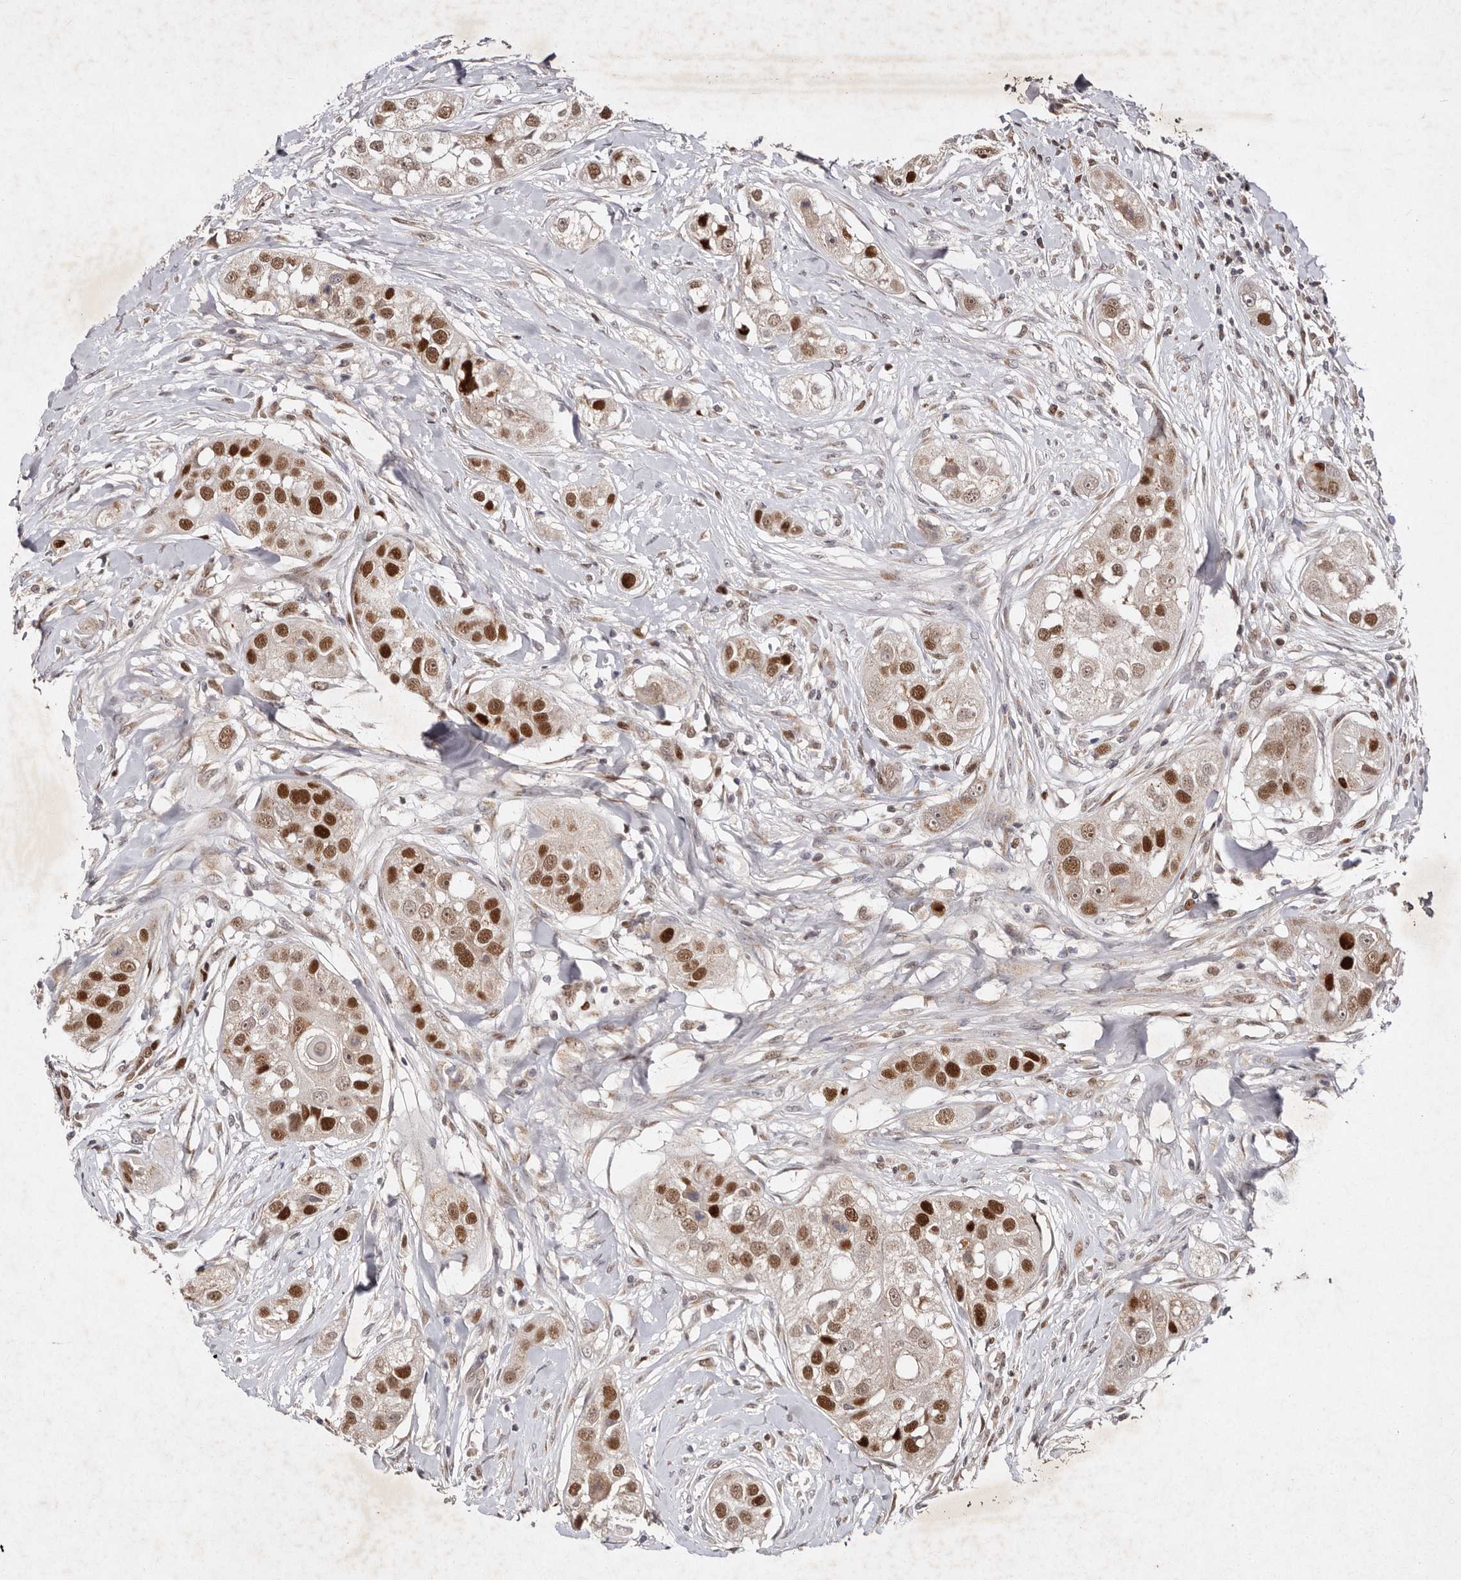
{"staining": {"intensity": "strong", "quantity": ">75%", "location": "nuclear"}, "tissue": "head and neck cancer", "cell_type": "Tumor cells", "image_type": "cancer", "snomed": [{"axis": "morphology", "description": "Normal tissue, NOS"}, {"axis": "morphology", "description": "Squamous cell carcinoma, NOS"}, {"axis": "topography", "description": "Skeletal muscle"}, {"axis": "topography", "description": "Head-Neck"}], "caption": "This photomicrograph shows immunohistochemistry (IHC) staining of human head and neck cancer (squamous cell carcinoma), with high strong nuclear positivity in about >75% of tumor cells.", "gene": "KLF7", "patient": {"sex": "male", "age": 51}}